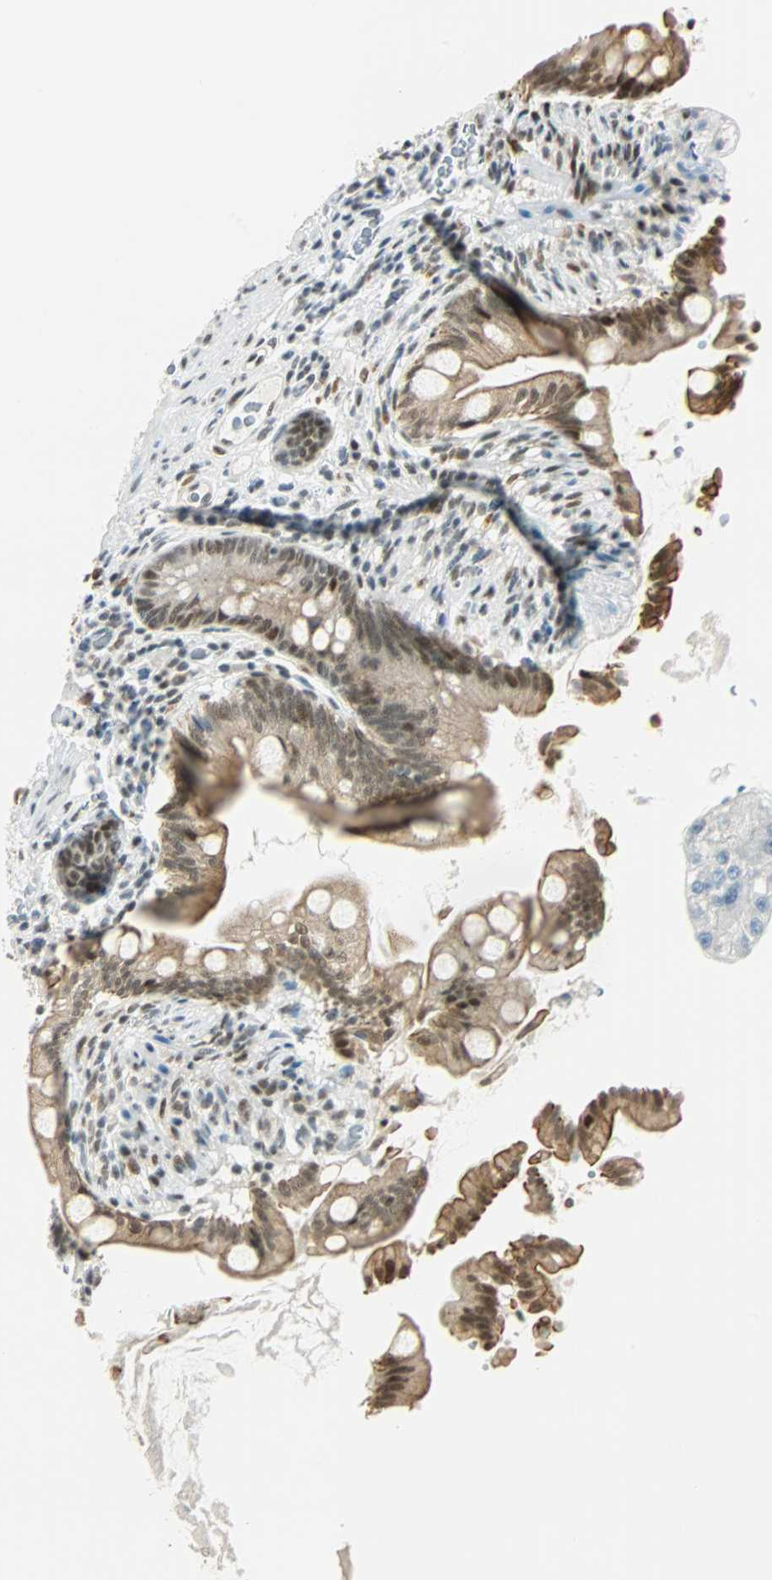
{"staining": {"intensity": "moderate", "quantity": ">75%", "location": "nuclear"}, "tissue": "small intestine", "cell_type": "Glandular cells", "image_type": "normal", "snomed": [{"axis": "morphology", "description": "Normal tissue, NOS"}, {"axis": "topography", "description": "Small intestine"}], "caption": "Immunohistochemistry (IHC) of unremarkable human small intestine shows medium levels of moderate nuclear expression in approximately >75% of glandular cells. Using DAB (3,3'-diaminobenzidine) (brown) and hematoxylin (blue) stains, captured at high magnification using brightfield microscopy.", "gene": "NELFE", "patient": {"sex": "female", "age": 56}}